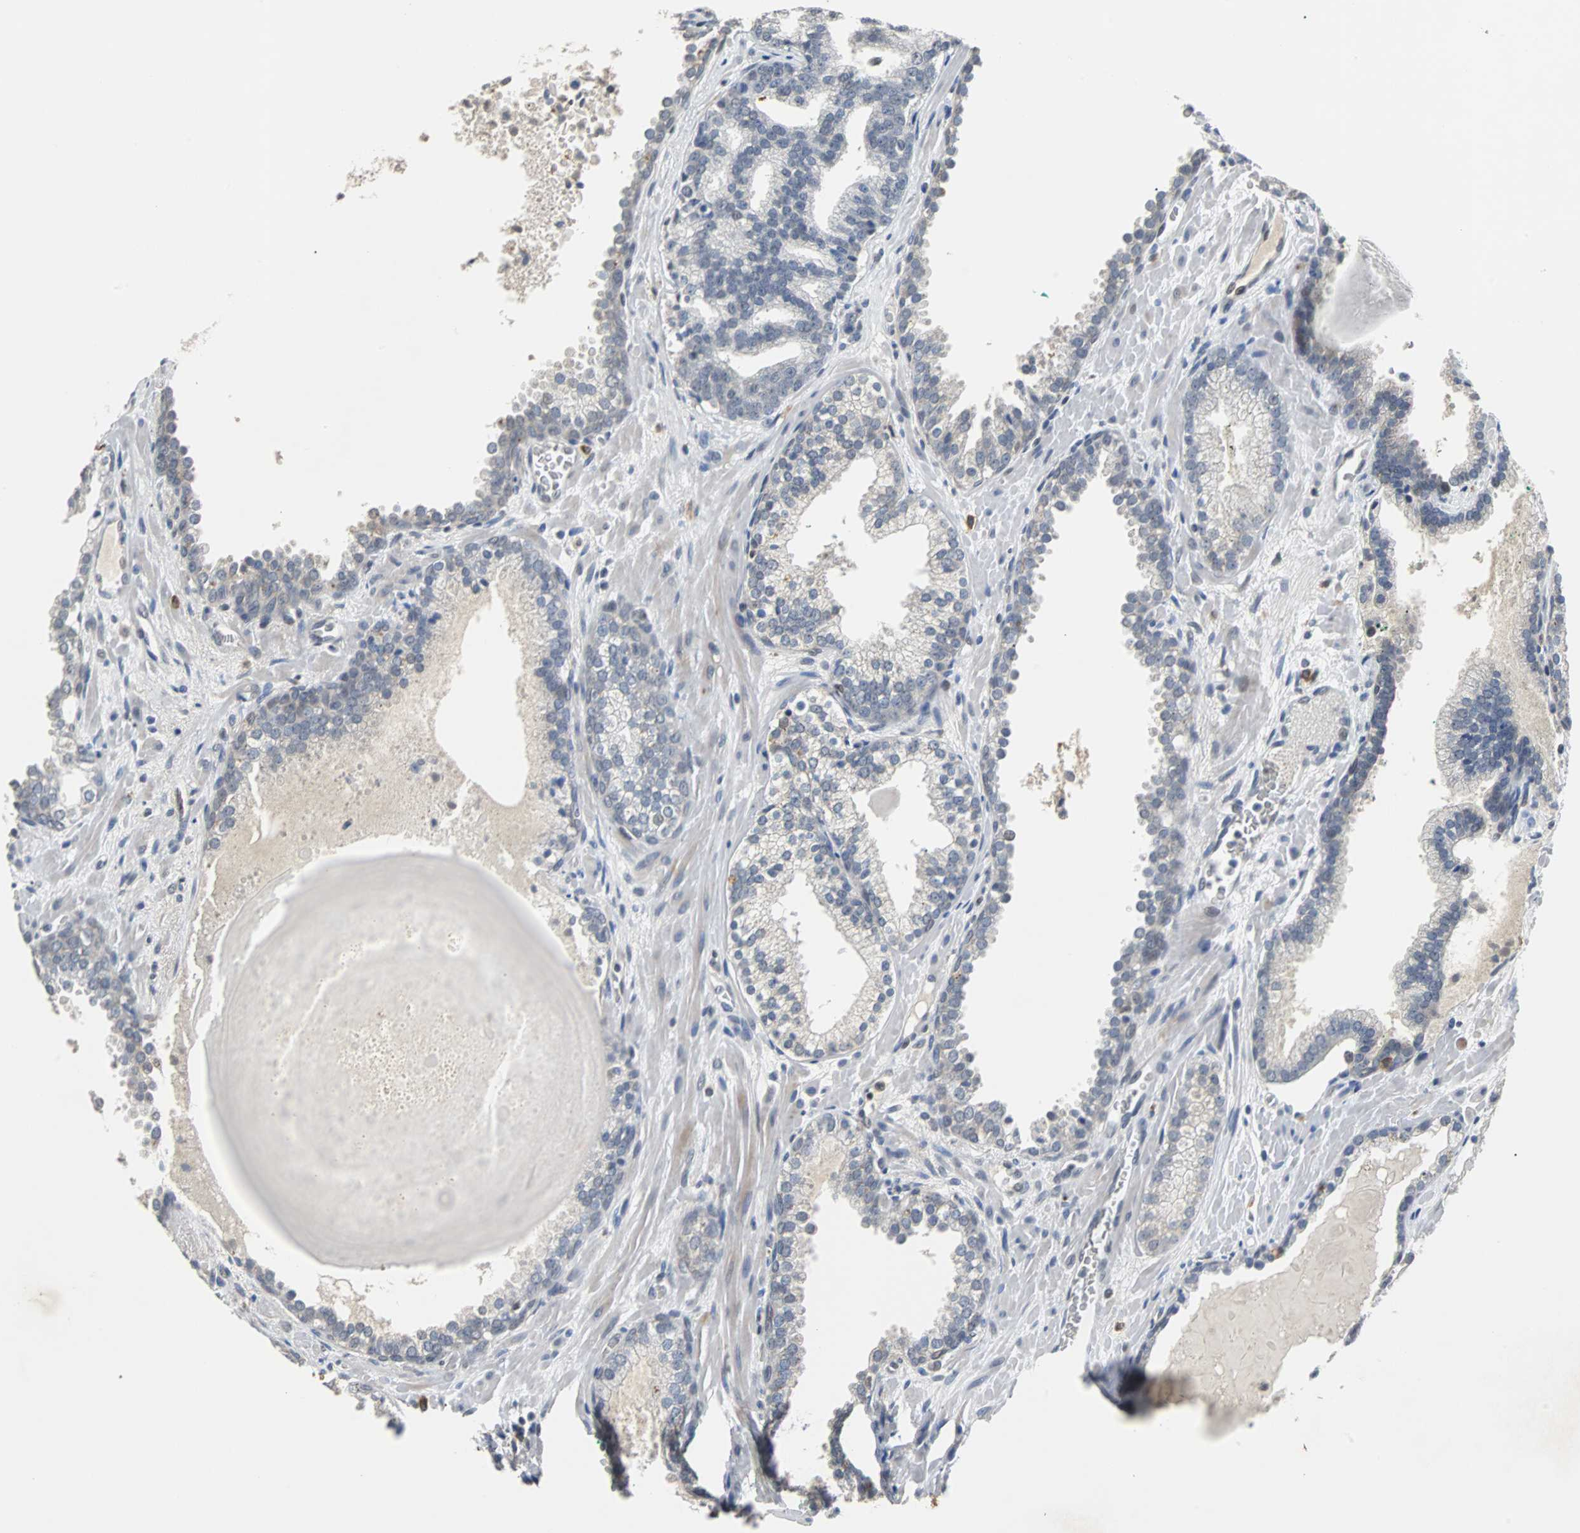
{"staining": {"intensity": "weak", "quantity": "<25%", "location": "cytoplasmic/membranous"}, "tissue": "prostate cancer", "cell_type": "Tumor cells", "image_type": "cancer", "snomed": [{"axis": "morphology", "description": "Adenocarcinoma, Low grade"}, {"axis": "topography", "description": "Prostate"}], "caption": "The immunohistochemistry photomicrograph has no significant expression in tumor cells of prostate adenocarcinoma (low-grade) tissue.", "gene": "HLX", "patient": {"sex": "male", "age": 63}}